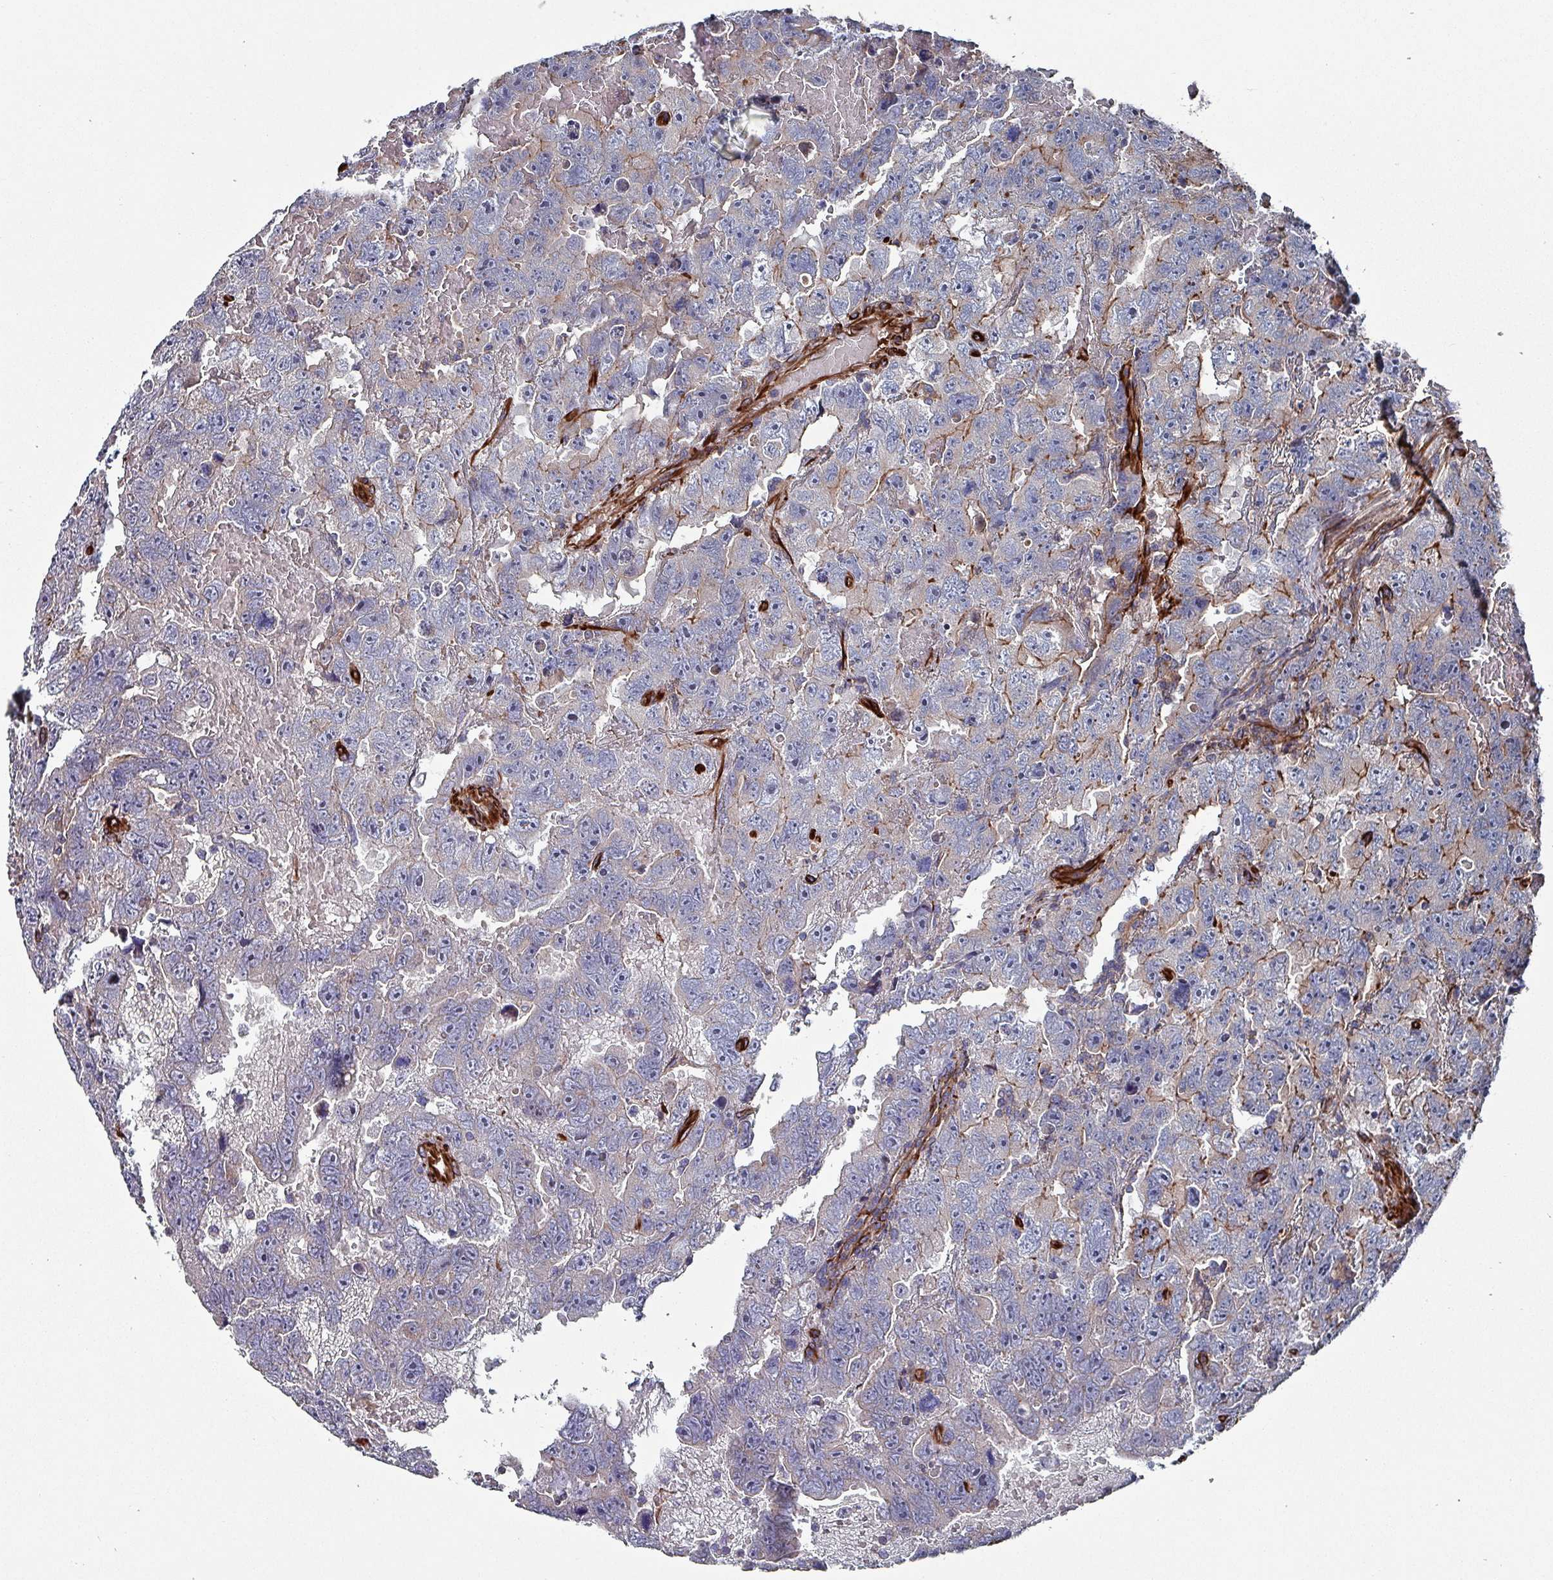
{"staining": {"intensity": "weak", "quantity": "<25%", "location": "cytoplasmic/membranous"}, "tissue": "testis cancer", "cell_type": "Tumor cells", "image_type": "cancer", "snomed": [{"axis": "morphology", "description": "Carcinoma, Embryonal, NOS"}, {"axis": "topography", "description": "Testis"}], "caption": "IHC photomicrograph of human embryonal carcinoma (testis) stained for a protein (brown), which displays no positivity in tumor cells. (Immunohistochemistry (ihc), brightfield microscopy, high magnification).", "gene": "ANO10", "patient": {"sex": "male", "age": 45}}